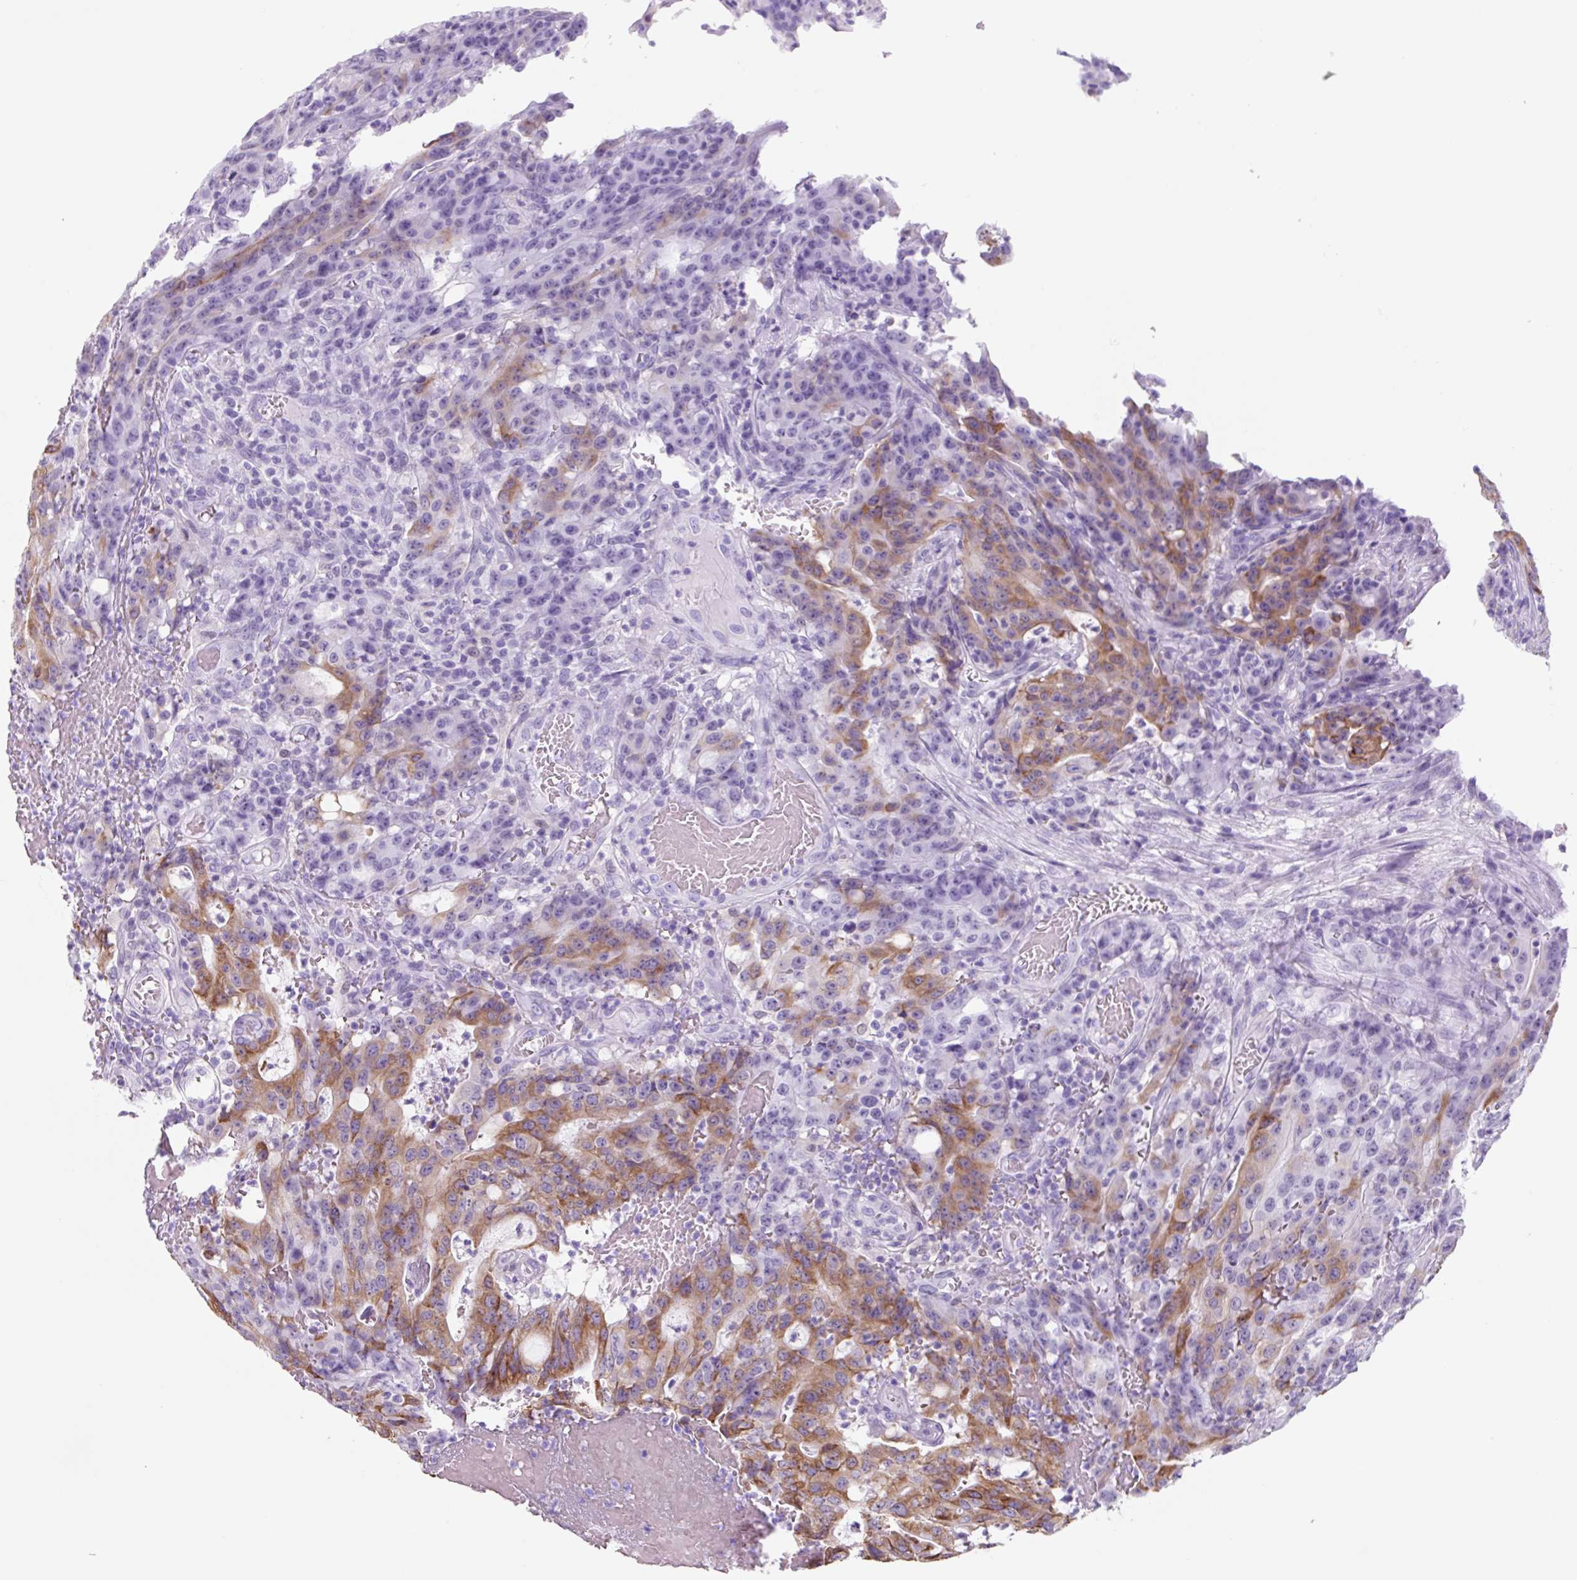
{"staining": {"intensity": "moderate", "quantity": "25%-75%", "location": "cytoplasmic/membranous"}, "tissue": "colorectal cancer", "cell_type": "Tumor cells", "image_type": "cancer", "snomed": [{"axis": "morphology", "description": "Adenocarcinoma, NOS"}, {"axis": "topography", "description": "Colon"}], "caption": "Immunohistochemical staining of human colorectal adenocarcinoma reveals moderate cytoplasmic/membranous protein staining in approximately 25%-75% of tumor cells.", "gene": "TNFRSF8", "patient": {"sex": "male", "age": 83}}